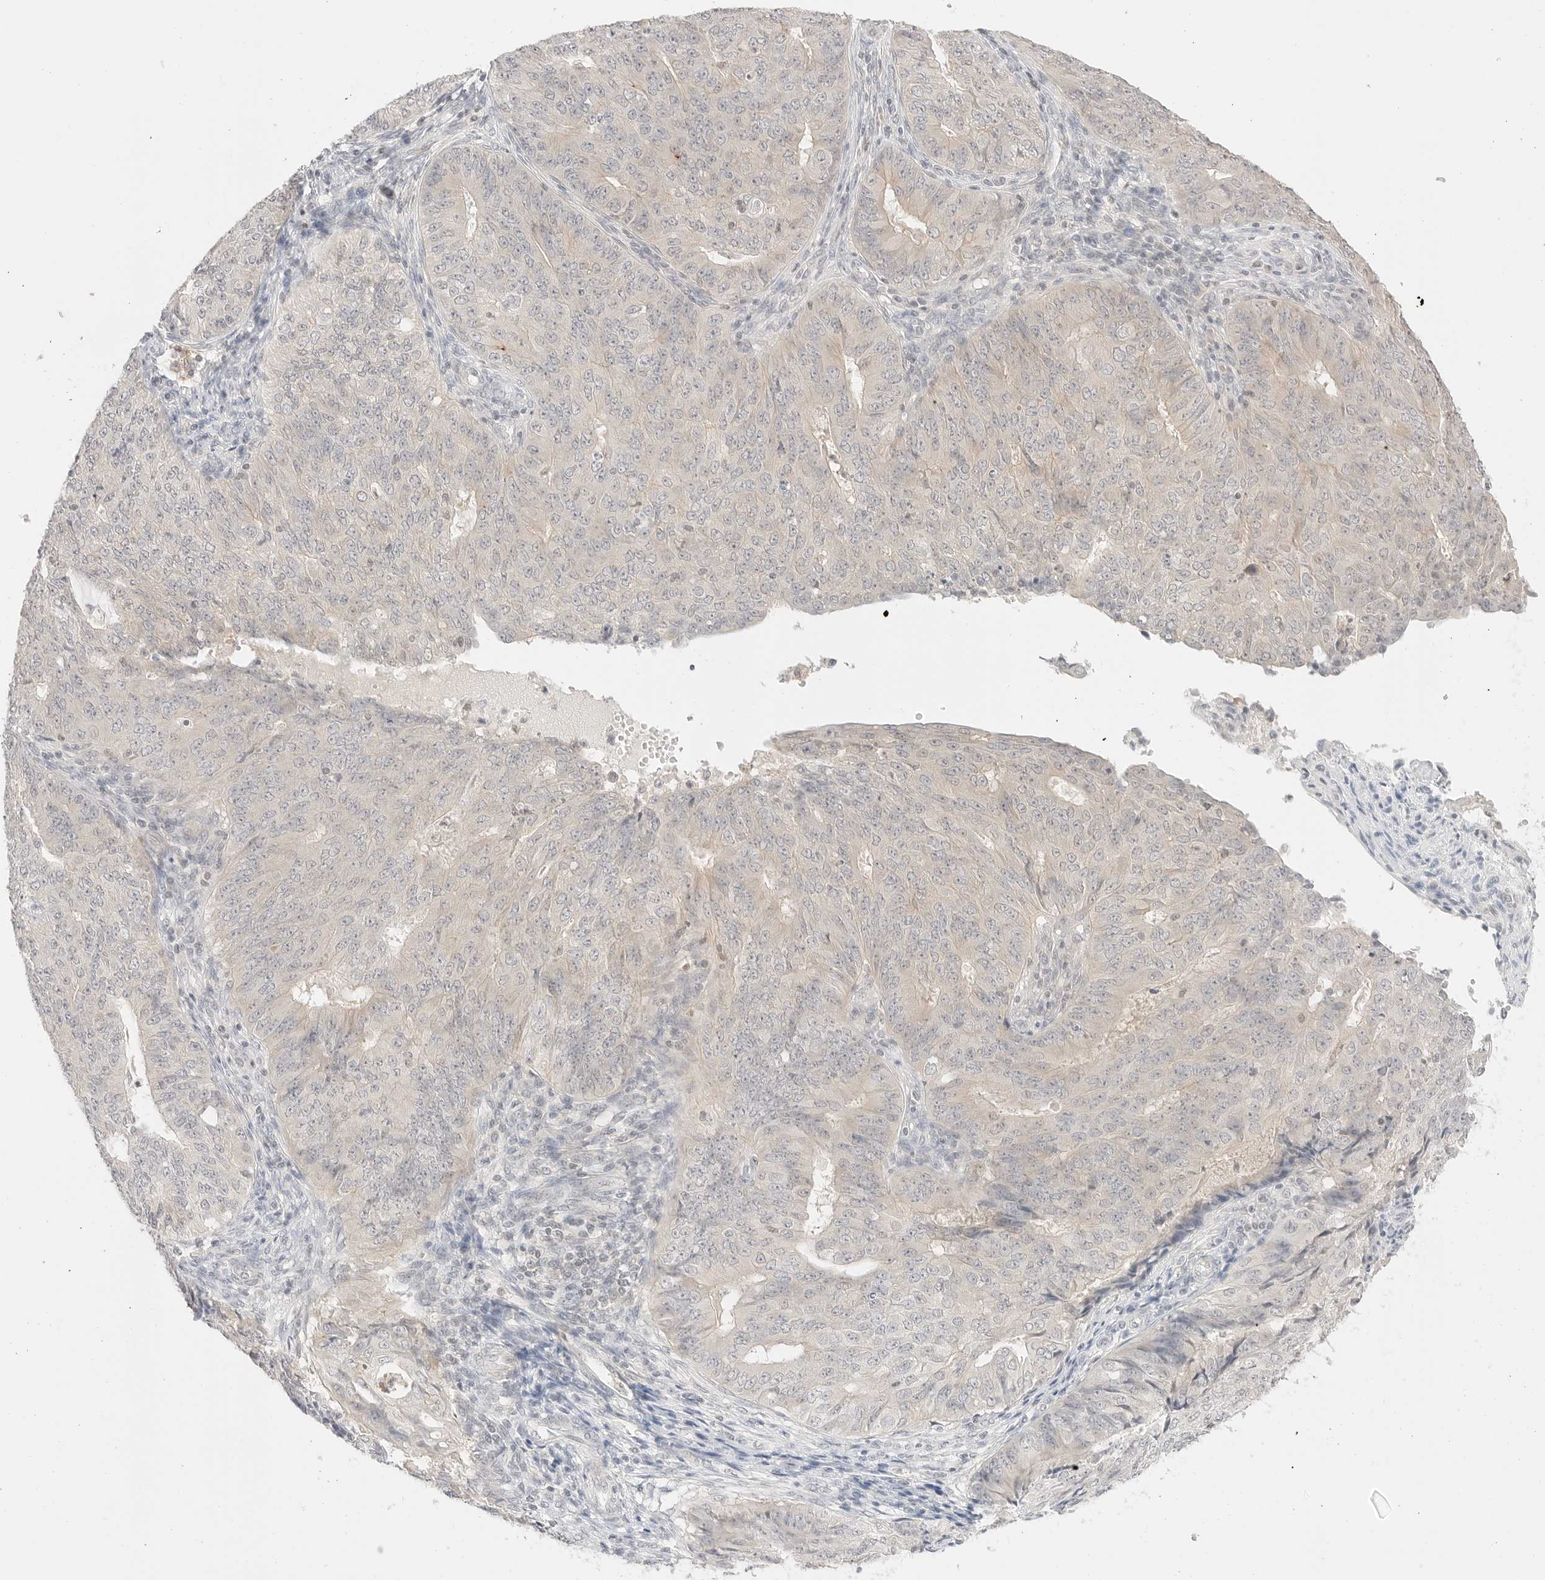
{"staining": {"intensity": "moderate", "quantity": "<25%", "location": "cytoplasmic/membranous"}, "tissue": "endometrial cancer", "cell_type": "Tumor cells", "image_type": "cancer", "snomed": [{"axis": "morphology", "description": "Adenocarcinoma, NOS"}, {"axis": "topography", "description": "Endometrium"}], "caption": "Immunohistochemistry (IHC) image of adenocarcinoma (endometrial) stained for a protein (brown), which shows low levels of moderate cytoplasmic/membranous positivity in approximately <25% of tumor cells.", "gene": "GNAS", "patient": {"sex": "female", "age": 32}}